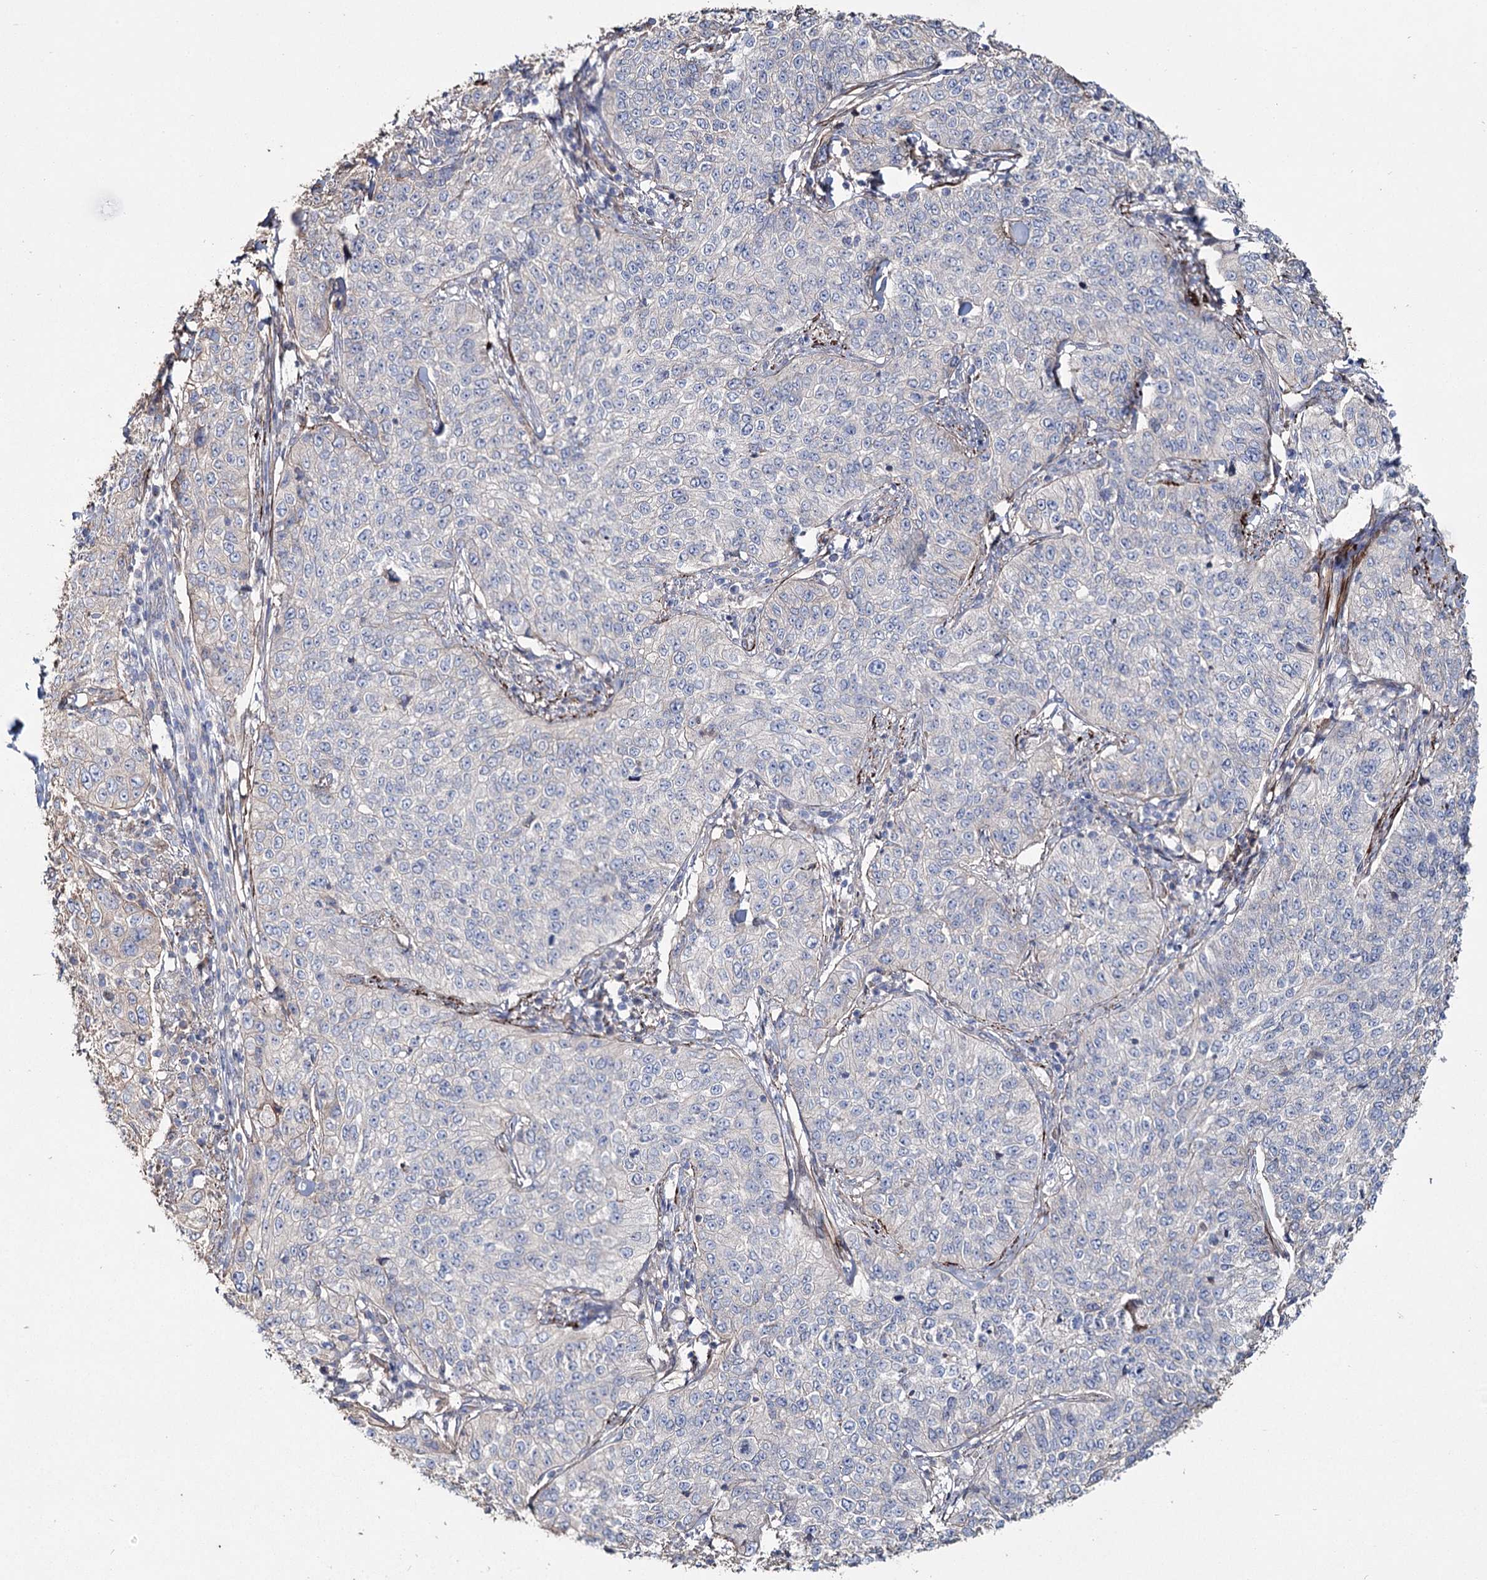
{"staining": {"intensity": "negative", "quantity": "none", "location": "none"}, "tissue": "cervical cancer", "cell_type": "Tumor cells", "image_type": "cancer", "snomed": [{"axis": "morphology", "description": "Squamous cell carcinoma, NOS"}, {"axis": "topography", "description": "Cervix"}], "caption": "A micrograph of human squamous cell carcinoma (cervical) is negative for staining in tumor cells.", "gene": "SUMF1", "patient": {"sex": "female", "age": 35}}